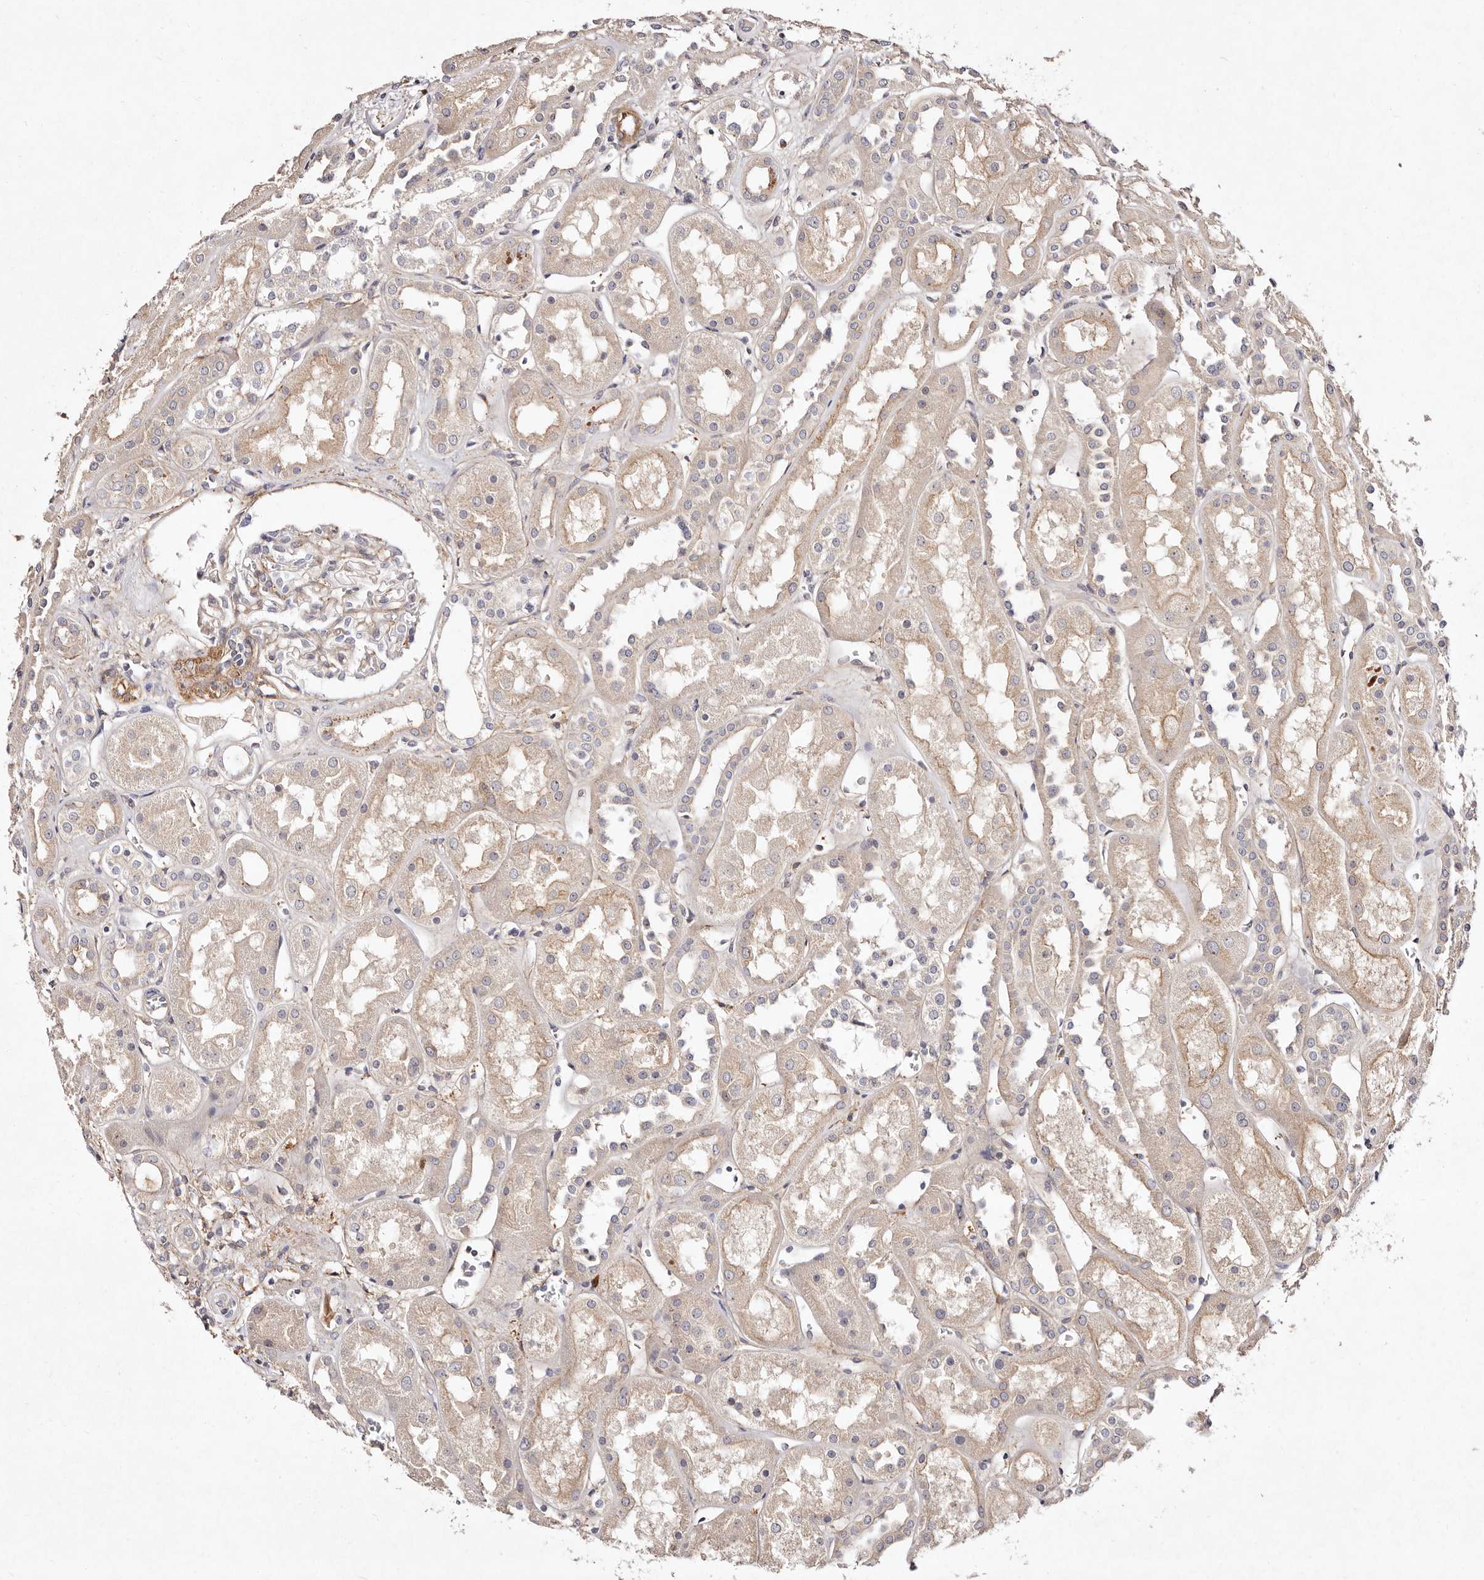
{"staining": {"intensity": "weak", "quantity": "25%-75%", "location": "cytoplasmic/membranous"}, "tissue": "kidney", "cell_type": "Cells in glomeruli", "image_type": "normal", "snomed": [{"axis": "morphology", "description": "Normal tissue, NOS"}, {"axis": "topography", "description": "Kidney"}], "caption": "Kidney was stained to show a protein in brown. There is low levels of weak cytoplasmic/membranous staining in approximately 25%-75% of cells in glomeruli. The staining was performed using DAB (3,3'-diaminobenzidine), with brown indicating positive protein expression. Nuclei are stained blue with hematoxylin.", "gene": "MTMR11", "patient": {"sex": "male", "age": 70}}